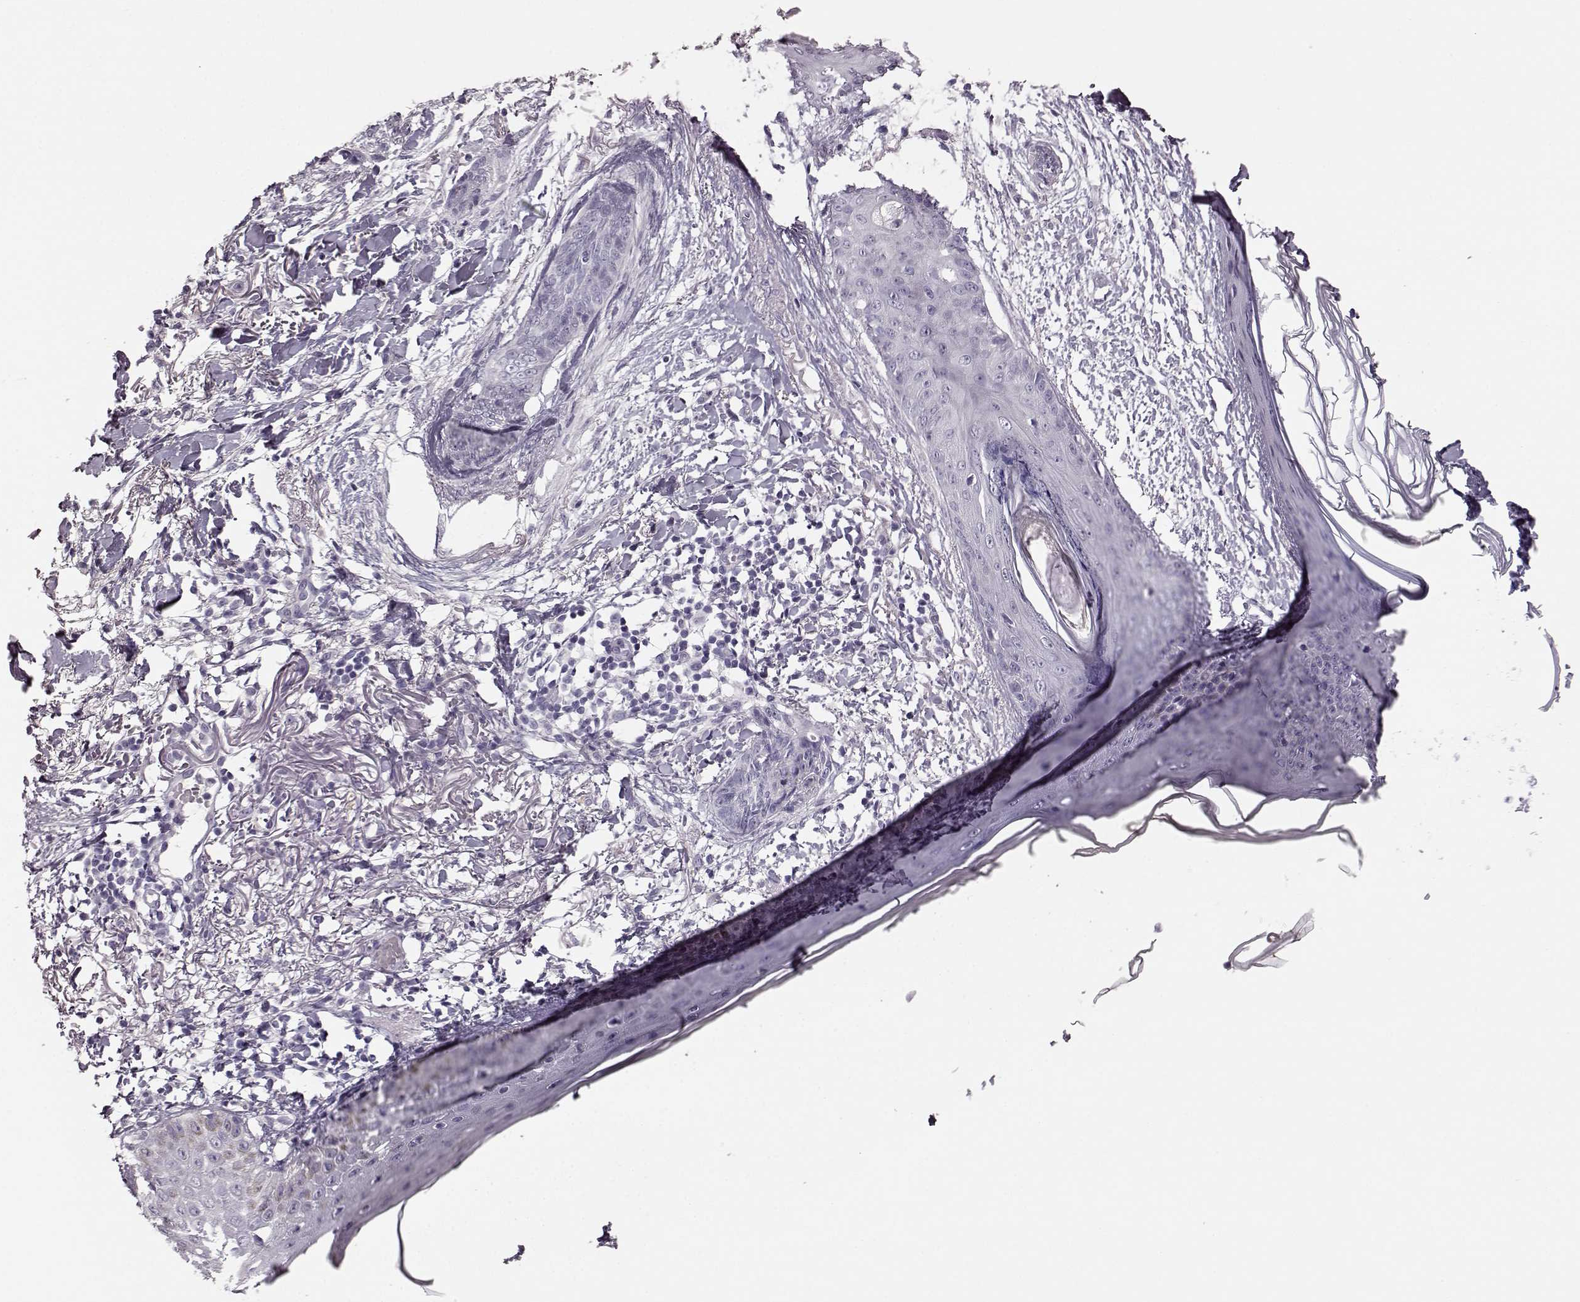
{"staining": {"intensity": "negative", "quantity": "none", "location": "none"}, "tissue": "skin cancer", "cell_type": "Tumor cells", "image_type": "cancer", "snomed": [{"axis": "morphology", "description": "Normal tissue, NOS"}, {"axis": "morphology", "description": "Basal cell carcinoma"}, {"axis": "topography", "description": "Skin"}], "caption": "Tumor cells show no significant protein positivity in skin cancer. Nuclei are stained in blue.", "gene": "KIAA0319", "patient": {"sex": "male", "age": 84}}